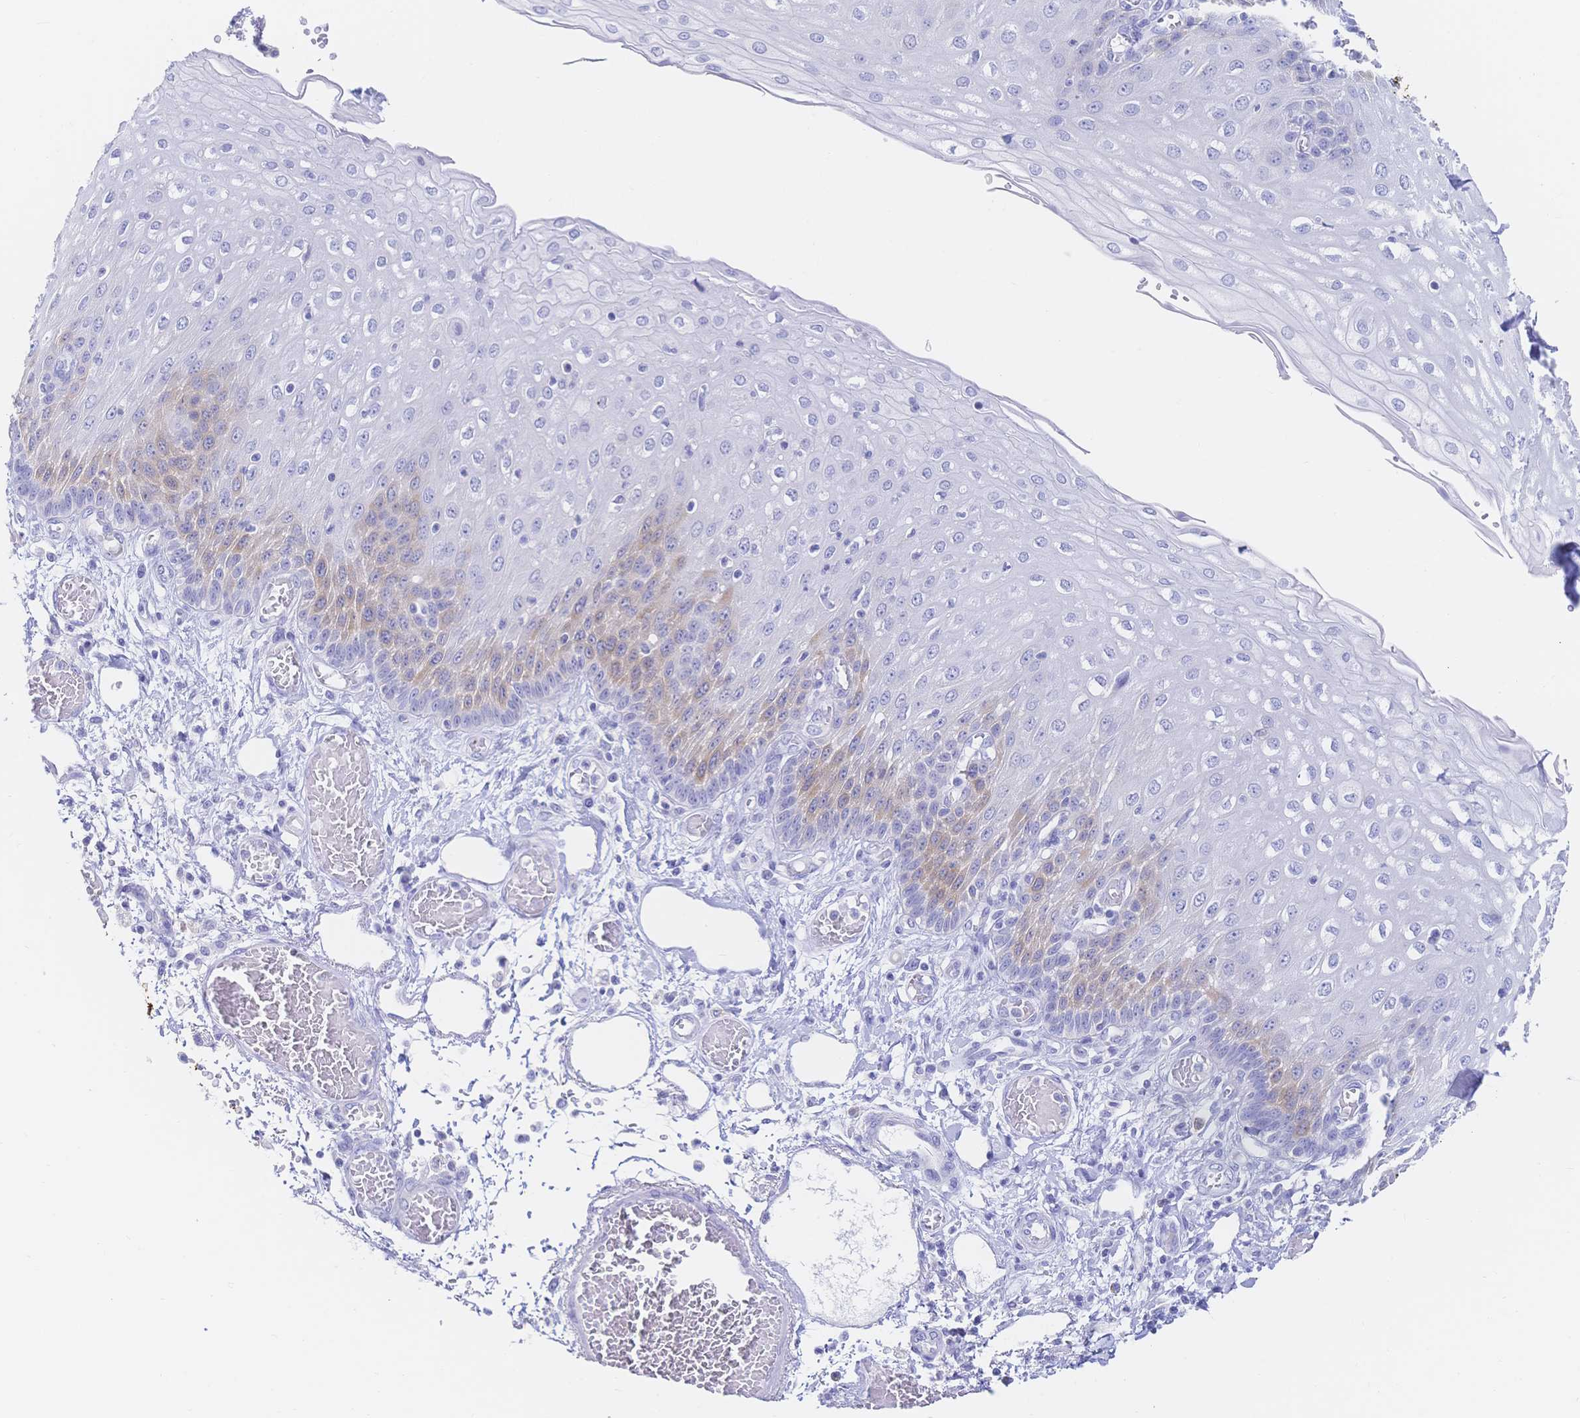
{"staining": {"intensity": "moderate", "quantity": "<25%", "location": "cytoplasmic/membranous"}, "tissue": "esophagus", "cell_type": "Squamous epithelial cells", "image_type": "normal", "snomed": [{"axis": "morphology", "description": "Normal tissue, NOS"}, {"axis": "morphology", "description": "Adenocarcinoma, NOS"}, {"axis": "topography", "description": "Esophagus"}], "caption": "This is an image of immunohistochemistry (IHC) staining of normal esophagus, which shows moderate staining in the cytoplasmic/membranous of squamous epithelial cells.", "gene": "RRM1", "patient": {"sex": "male", "age": 81}}